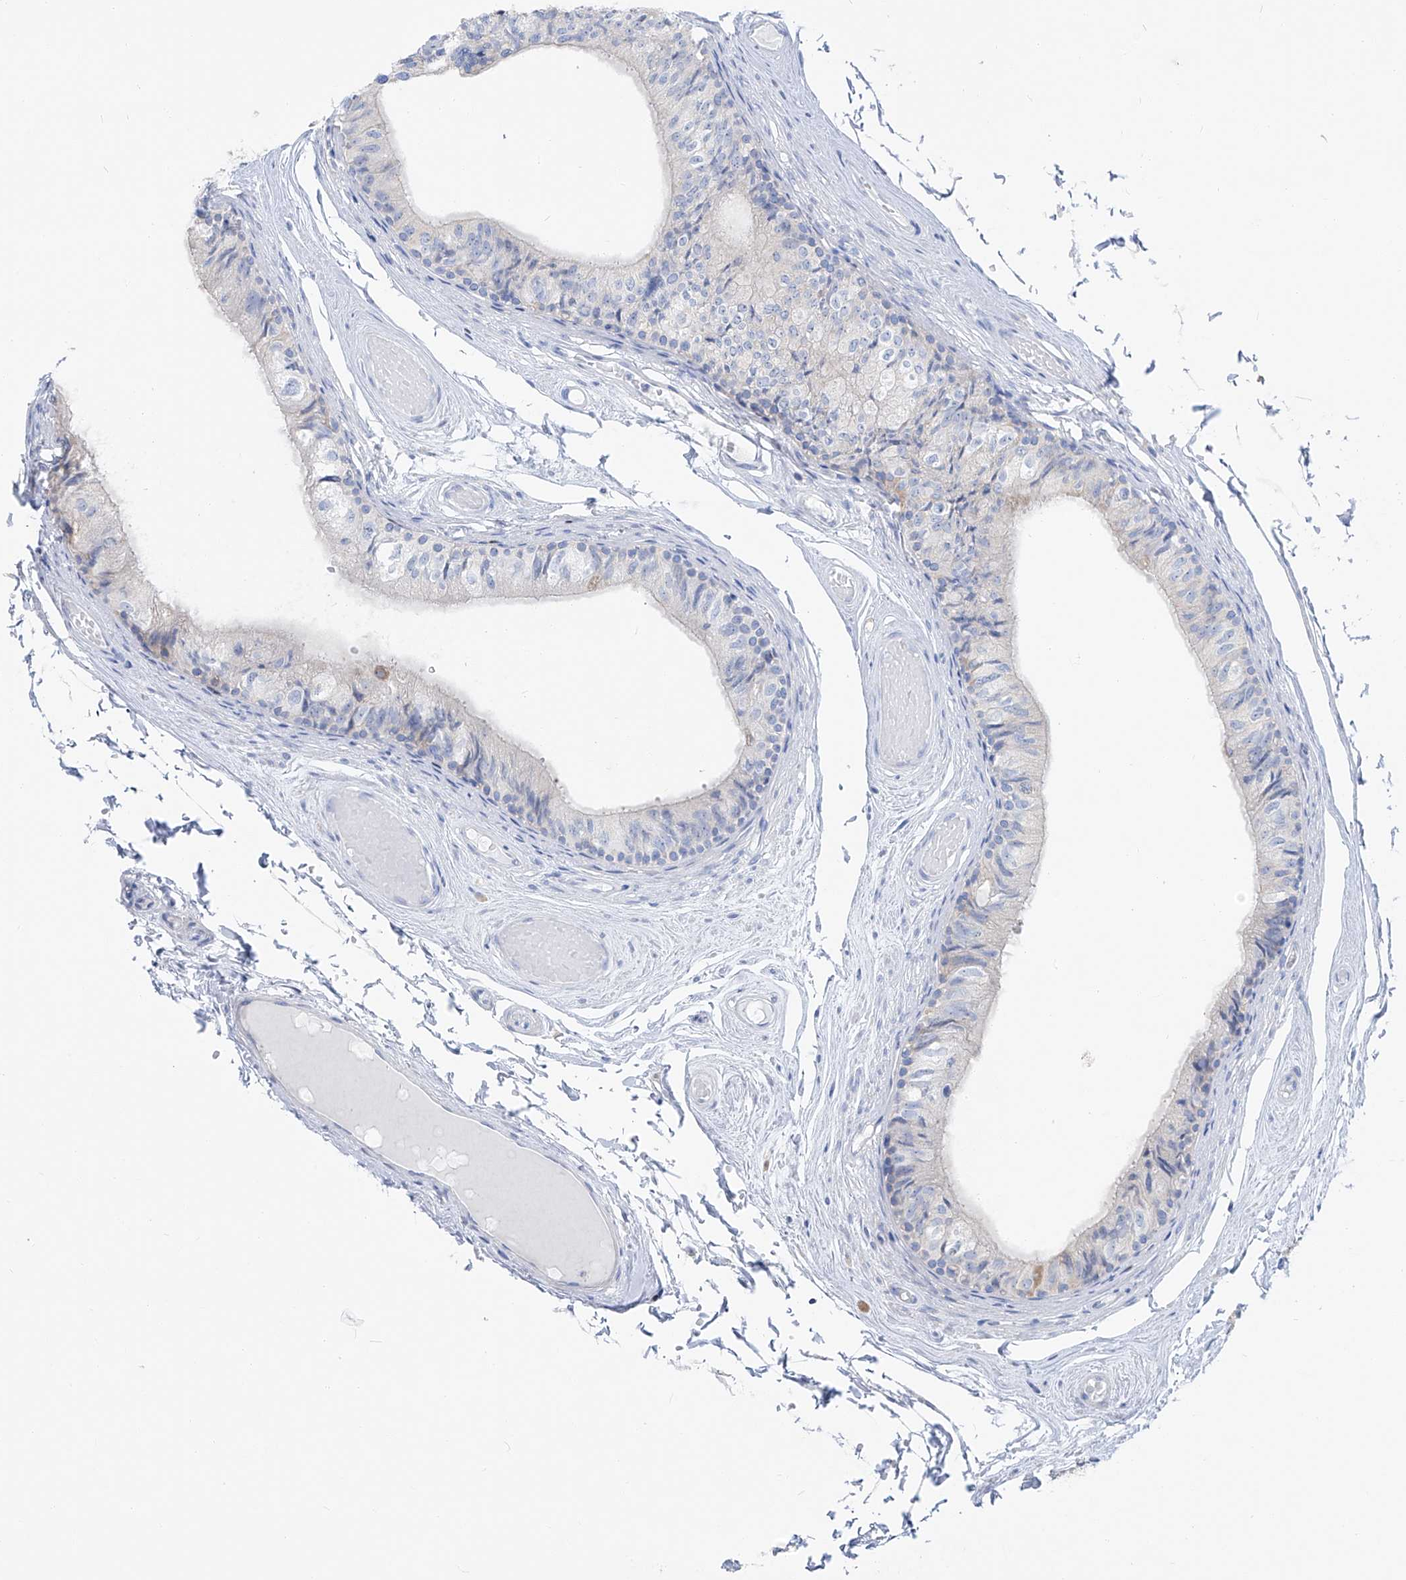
{"staining": {"intensity": "negative", "quantity": "none", "location": "none"}, "tissue": "epididymis", "cell_type": "Glandular cells", "image_type": "normal", "snomed": [{"axis": "morphology", "description": "Normal tissue, NOS"}, {"axis": "topography", "description": "Epididymis"}], "caption": "Glandular cells show no significant expression in benign epididymis.", "gene": "FRS3", "patient": {"sex": "male", "age": 79}}